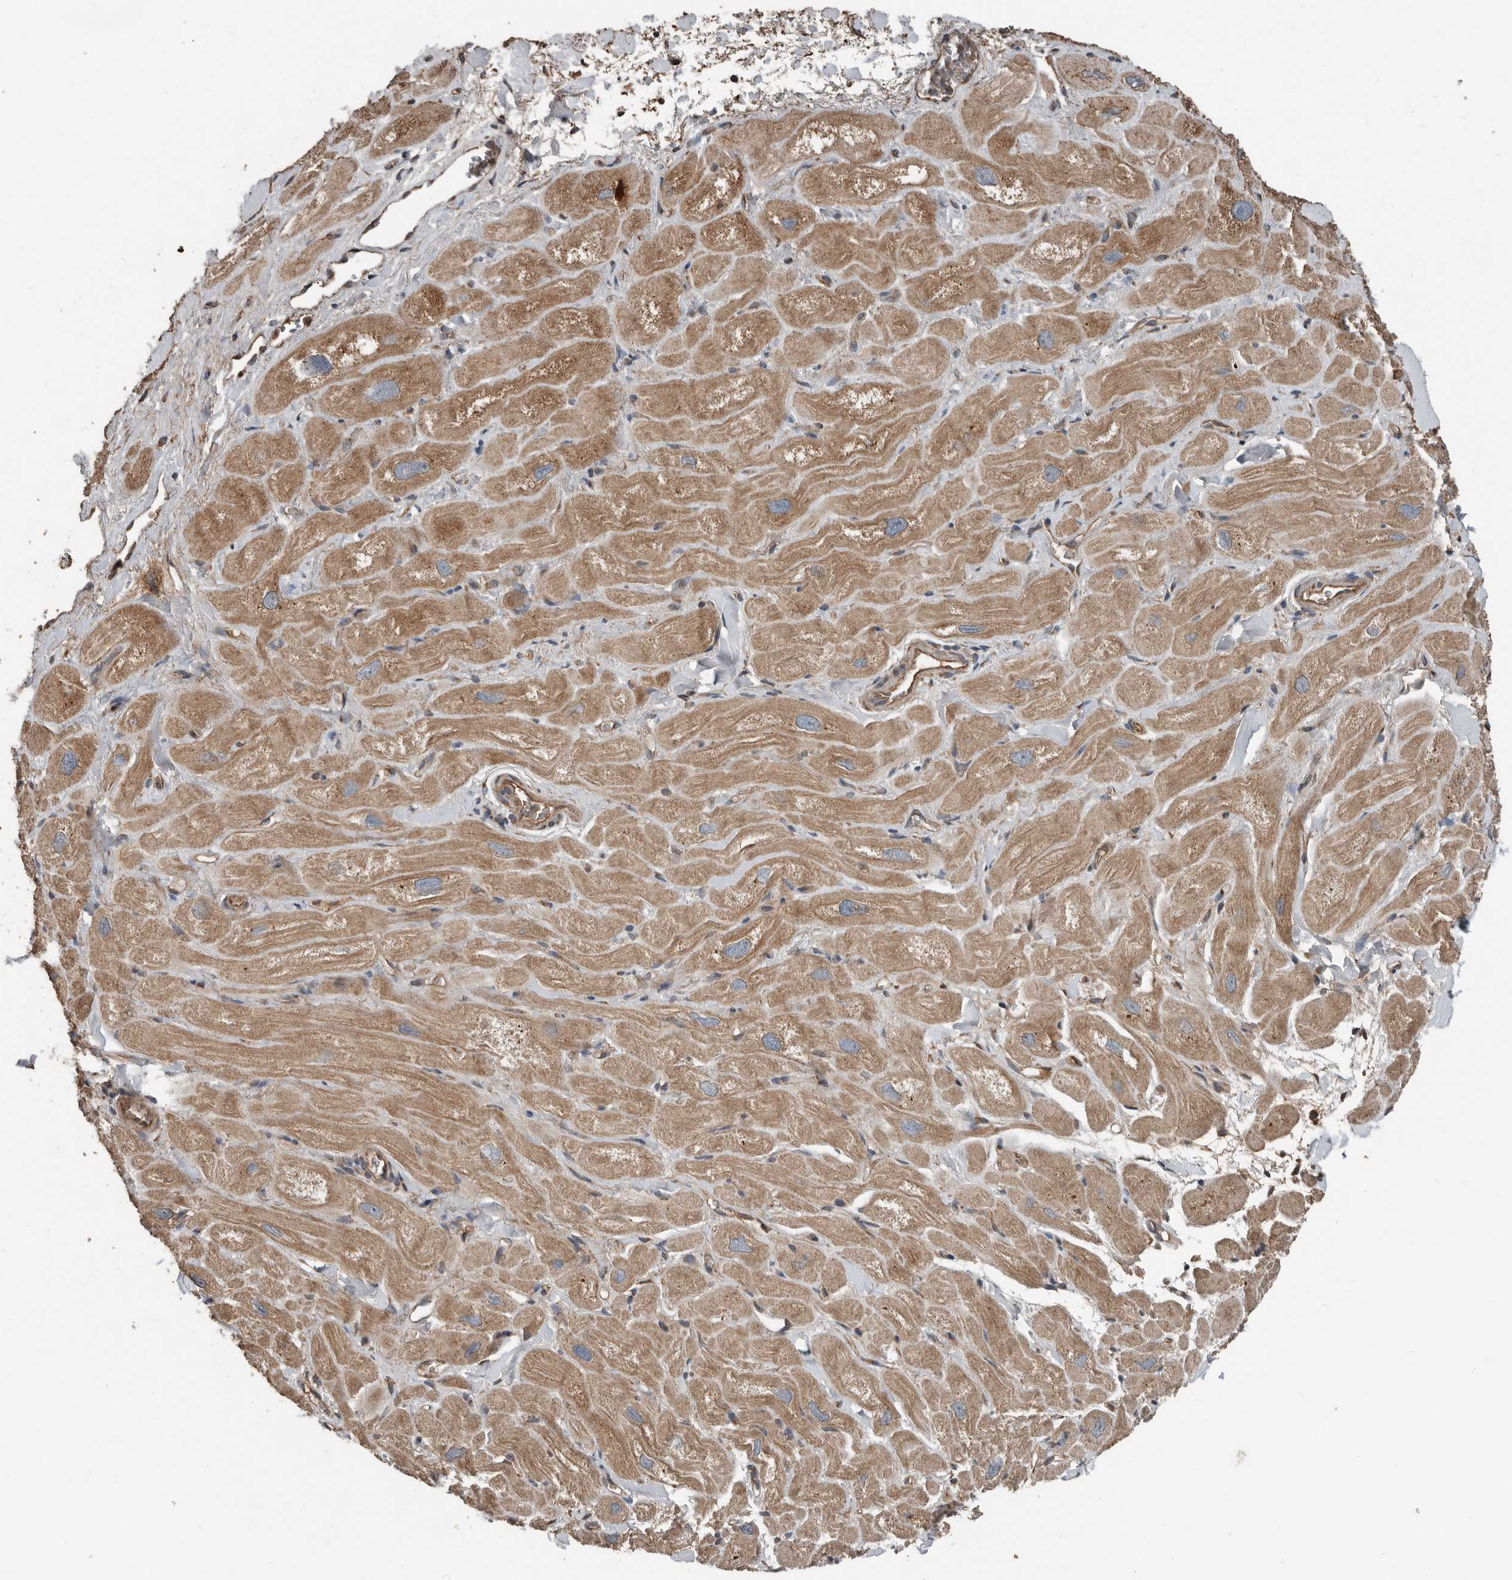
{"staining": {"intensity": "moderate", "quantity": ">75%", "location": "cytoplasmic/membranous"}, "tissue": "heart muscle", "cell_type": "Cardiomyocytes", "image_type": "normal", "snomed": [{"axis": "morphology", "description": "Normal tissue, NOS"}, {"axis": "topography", "description": "Heart"}], "caption": "High-magnification brightfield microscopy of unremarkable heart muscle stained with DAB (brown) and counterstained with hematoxylin (blue). cardiomyocytes exhibit moderate cytoplasmic/membranous expression is identified in about>75% of cells. The staining was performed using DAB (3,3'-diaminobenzidine) to visualize the protein expression in brown, while the nuclei were stained in blue with hematoxylin (Magnification: 20x).", "gene": "RNF207", "patient": {"sex": "male", "age": 49}}